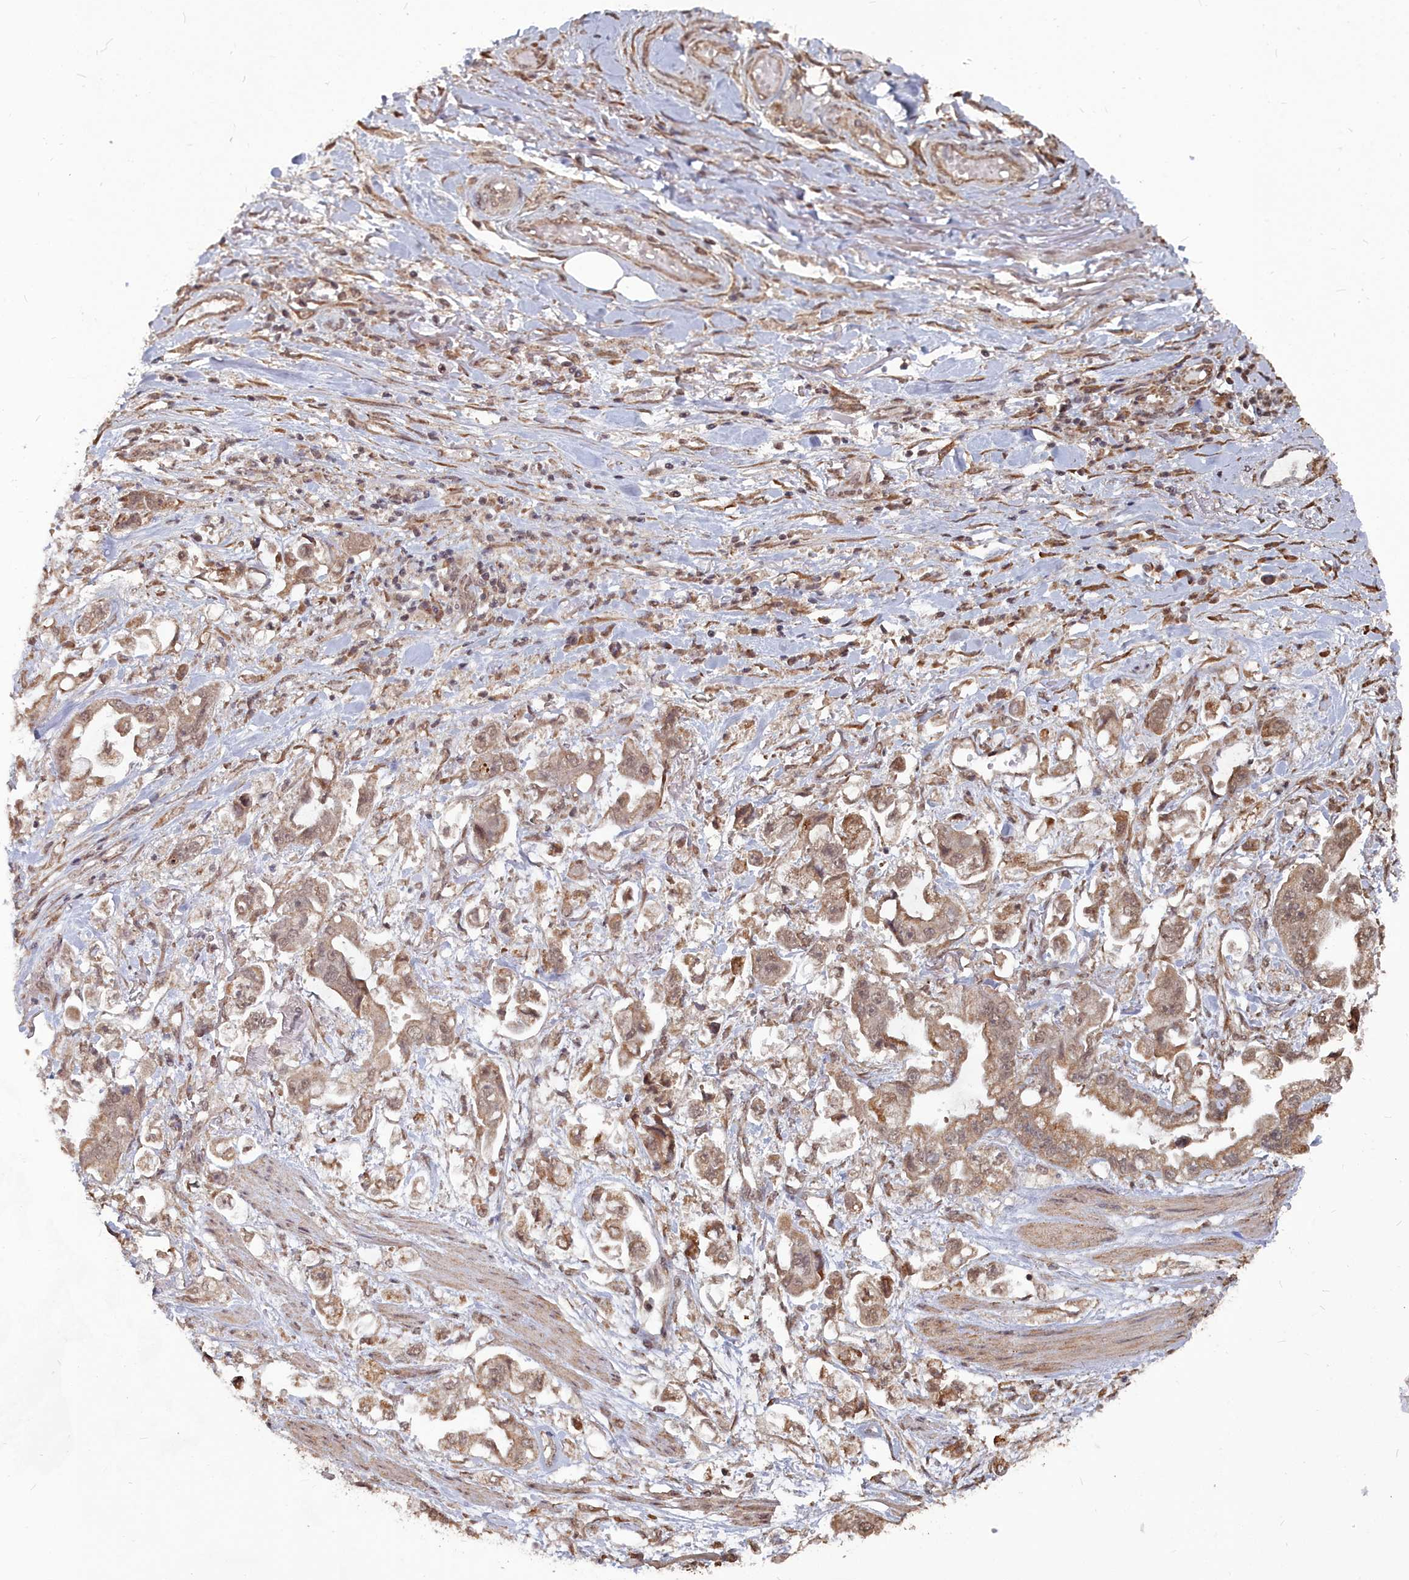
{"staining": {"intensity": "moderate", "quantity": ">75%", "location": "cytoplasmic/membranous,nuclear"}, "tissue": "stomach cancer", "cell_type": "Tumor cells", "image_type": "cancer", "snomed": [{"axis": "morphology", "description": "Adenocarcinoma, NOS"}, {"axis": "topography", "description": "Stomach"}], "caption": "The image reveals a brown stain indicating the presence of a protein in the cytoplasmic/membranous and nuclear of tumor cells in stomach cancer. (Brightfield microscopy of DAB IHC at high magnification).", "gene": "CCNP", "patient": {"sex": "male", "age": 62}}